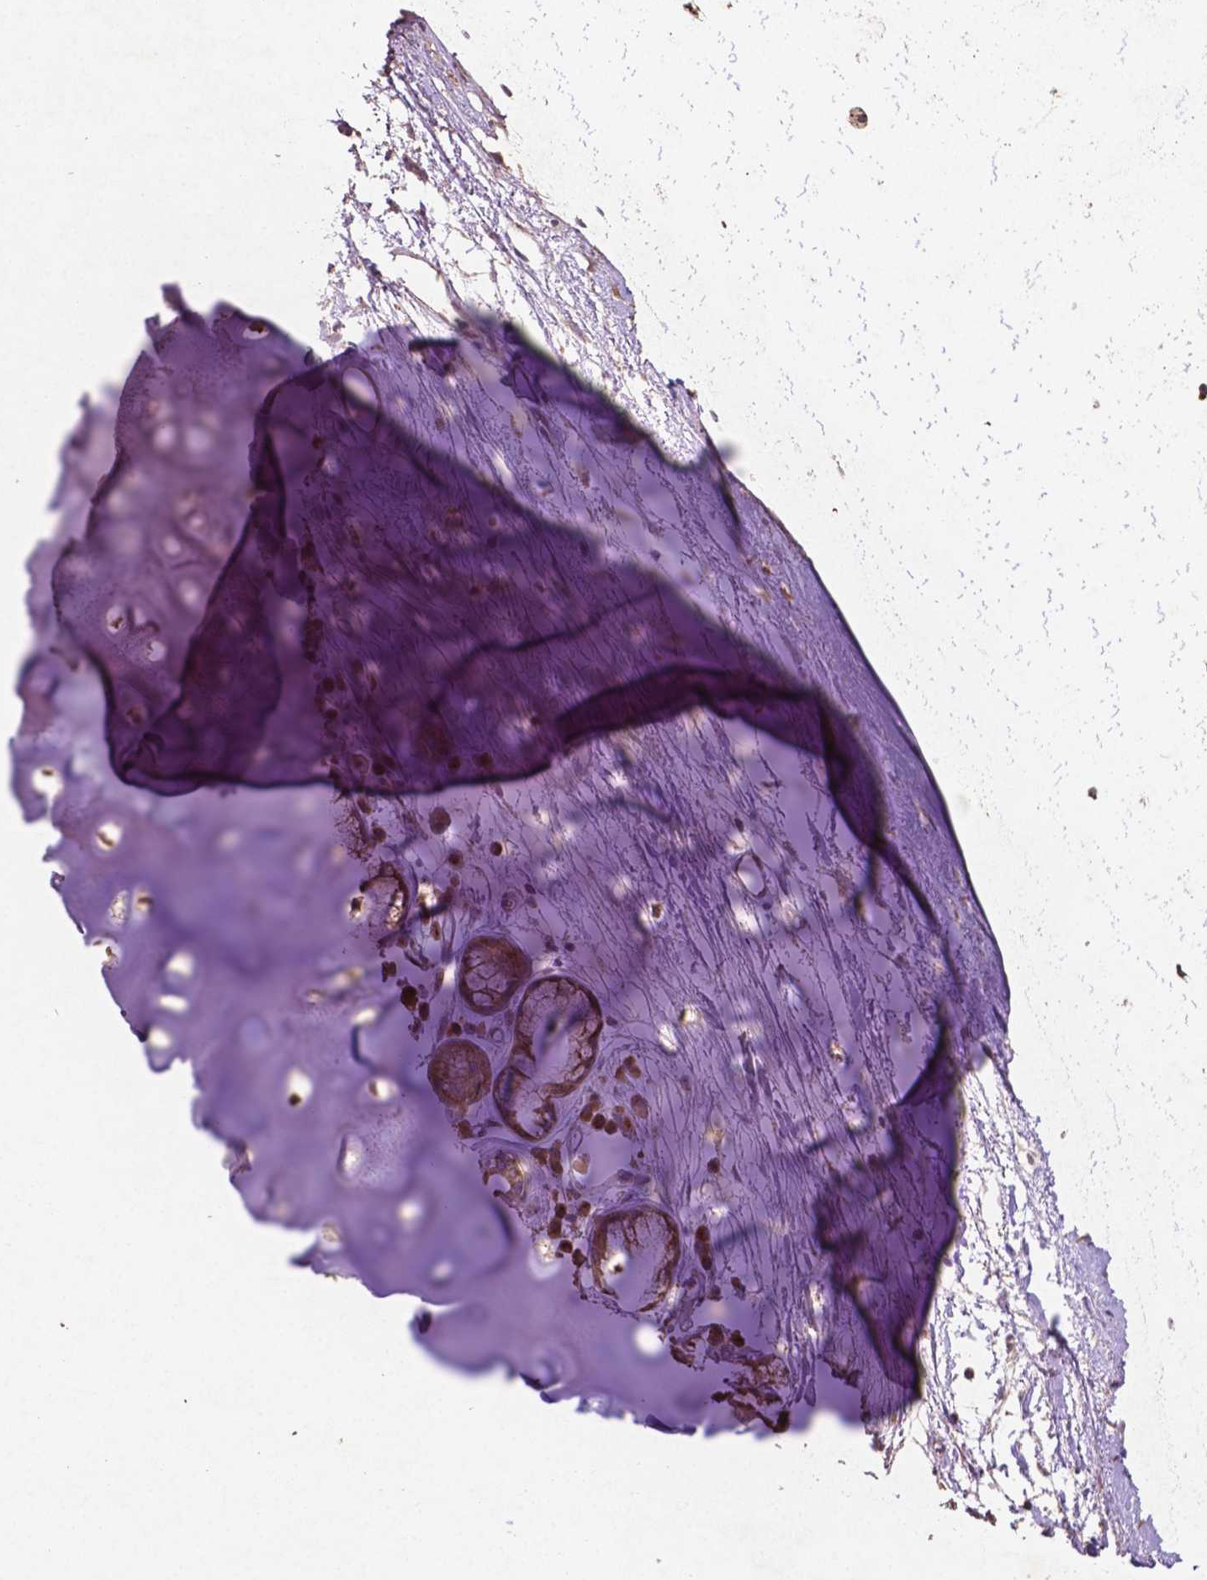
{"staining": {"intensity": "negative", "quantity": "none", "location": "none"}, "tissue": "soft tissue", "cell_type": "Chondrocytes", "image_type": "normal", "snomed": [{"axis": "morphology", "description": "Normal tissue, NOS"}, {"axis": "topography", "description": "Cartilage tissue"}, {"axis": "topography", "description": "Bronchus"}], "caption": "Immunohistochemistry image of benign soft tissue: human soft tissue stained with DAB reveals no significant protein staining in chondrocytes.", "gene": "MBTPS1", "patient": {"sex": "male", "age": 58}}